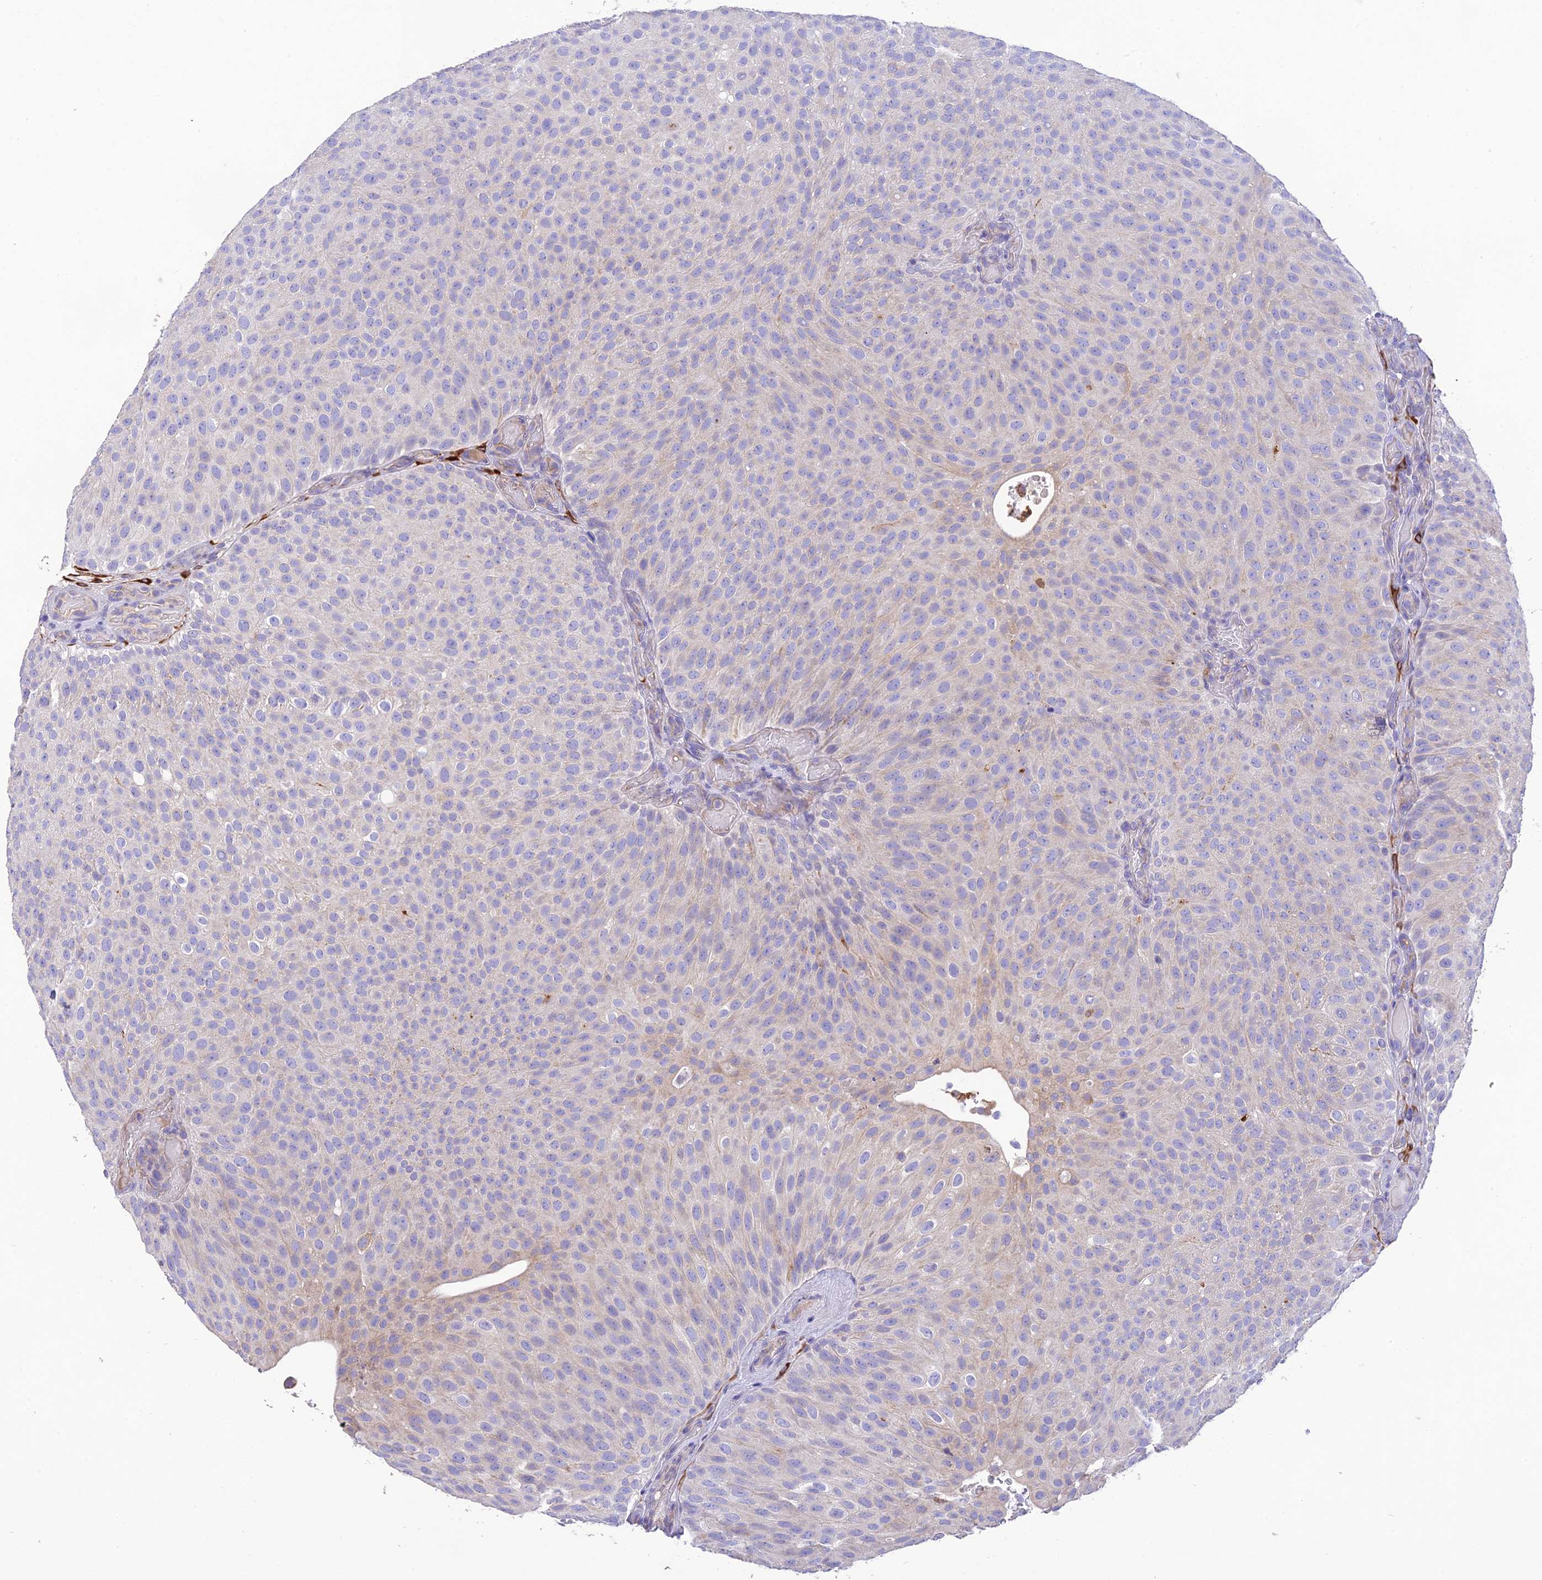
{"staining": {"intensity": "negative", "quantity": "none", "location": "none"}, "tissue": "urothelial cancer", "cell_type": "Tumor cells", "image_type": "cancer", "snomed": [{"axis": "morphology", "description": "Urothelial carcinoma, Low grade"}, {"axis": "topography", "description": "Urinary bladder"}], "caption": "This is an immunohistochemistry (IHC) histopathology image of human urothelial carcinoma (low-grade). There is no positivity in tumor cells.", "gene": "HSD17B2", "patient": {"sex": "male", "age": 78}}